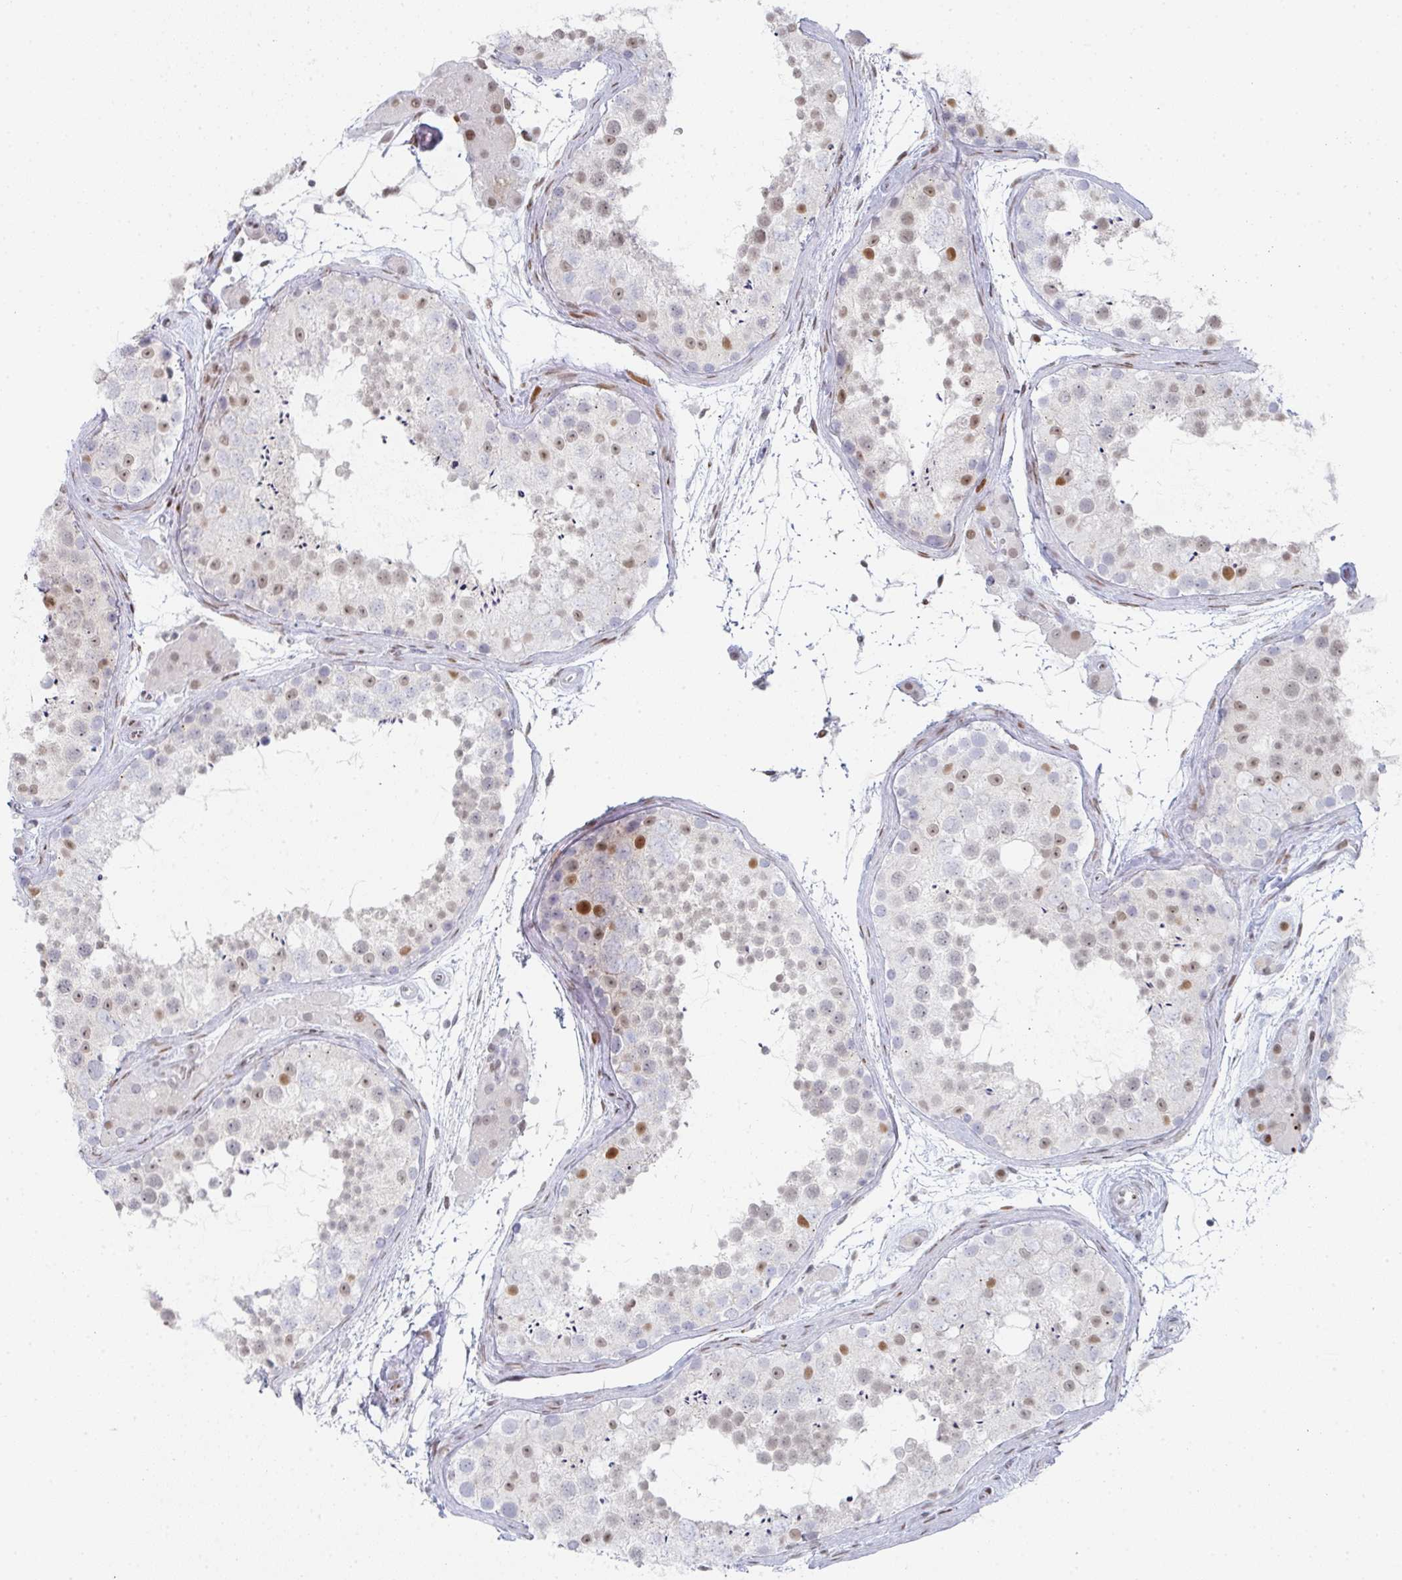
{"staining": {"intensity": "strong", "quantity": "<25%", "location": "nuclear"}, "tissue": "testis", "cell_type": "Cells in seminiferous ducts", "image_type": "normal", "snomed": [{"axis": "morphology", "description": "Normal tissue, NOS"}, {"axis": "topography", "description": "Testis"}], "caption": "Testis stained with immunohistochemistry (IHC) reveals strong nuclear positivity in about <25% of cells in seminiferous ducts.", "gene": "POU2AF2", "patient": {"sex": "male", "age": 41}}